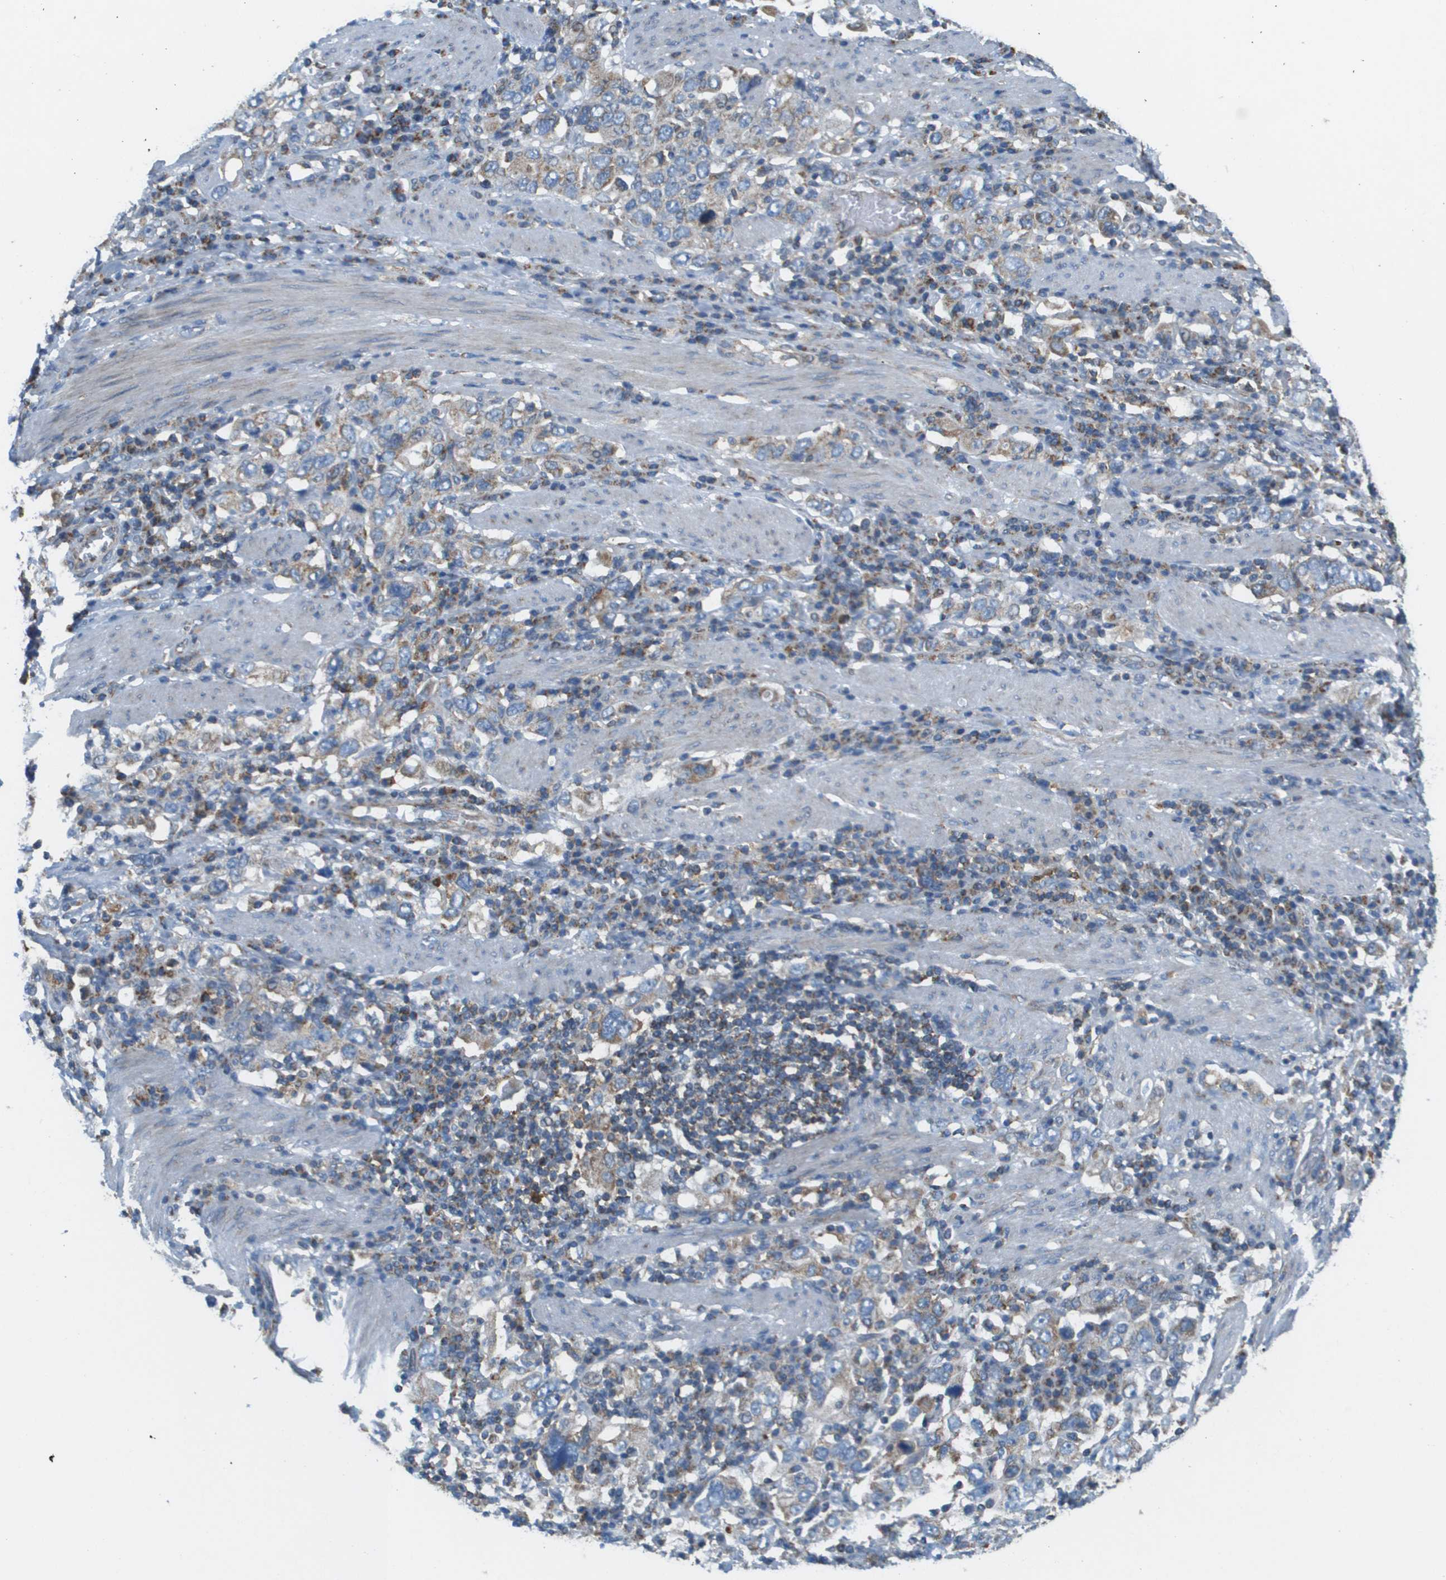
{"staining": {"intensity": "moderate", "quantity": "25%-75%", "location": "cytoplasmic/membranous"}, "tissue": "stomach cancer", "cell_type": "Tumor cells", "image_type": "cancer", "snomed": [{"axis": "morphology", "description": "Adenocarcinoma, NOS"}, {"axis": "topography", "description": "Stomach, upper"}], "caption": "Moderate cytoplasmic/membranous expression for a protein is appreciated in approximately 25%-75% of tumor cells of stomach cancer using IHC.", "gene": "TAOK3", "patient": {"sex": "male", "age": 62}}